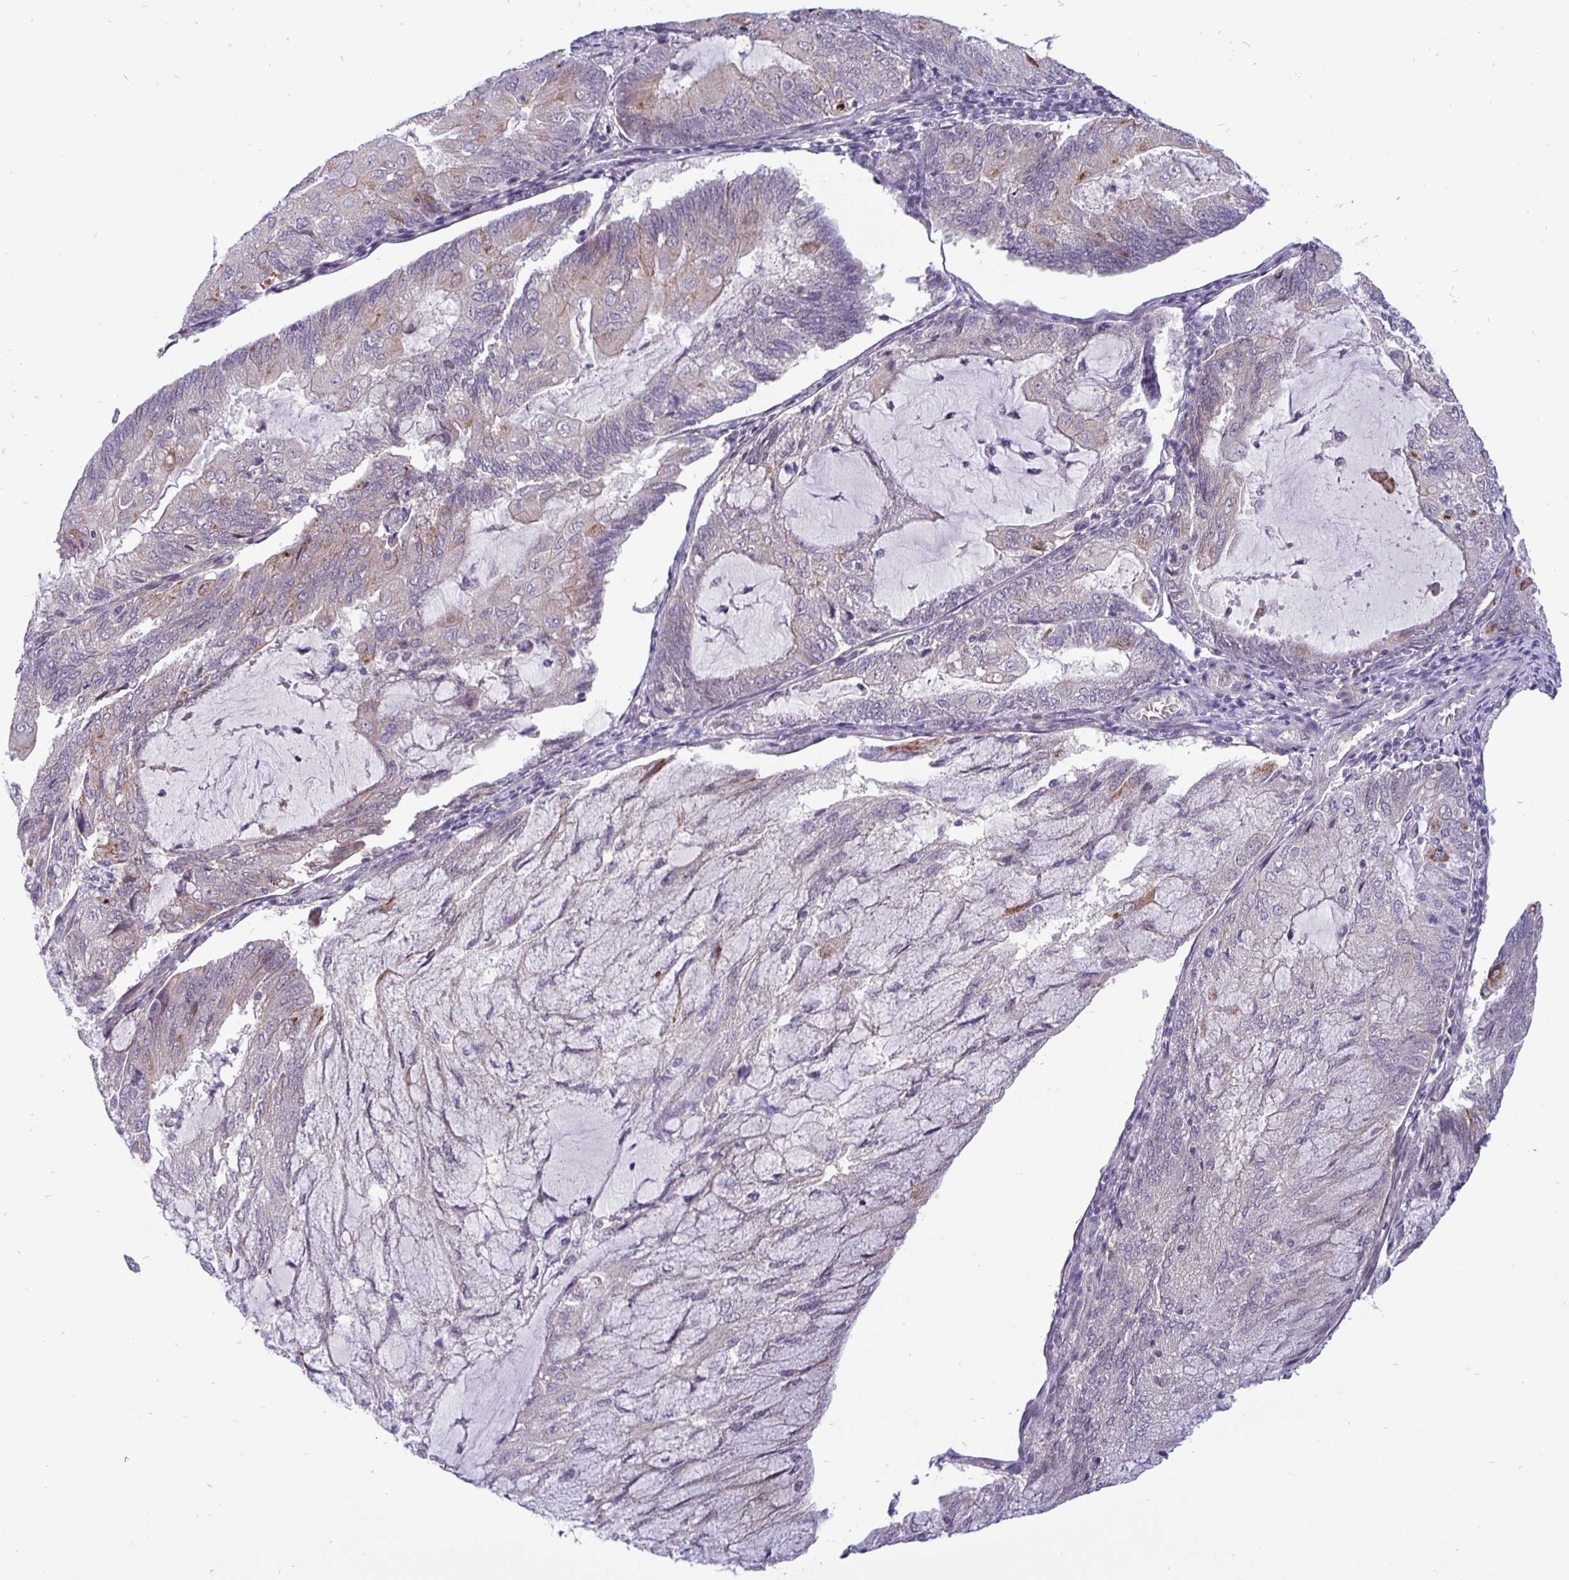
{"staining": {"intensity": "weak", "quantity": "<25%", "location": "cytoplasmic/membranous"}, "tissue": "endometrial cancer", "cell_type": "Tumor cells", "image_type": "cancer", "snomed": [{"axis": "morphology", "description": "Adenocarcinoma, NOS"}, {"axis": "topography", "description": "Endometrium"}], "caption": "An immunohistochemistry image of endometrial cancer is shown. There is no staining in tumor cells of endometrial cancer.", "gene": "ERBB2", "patient": {"sex": "female", "age": 81}}